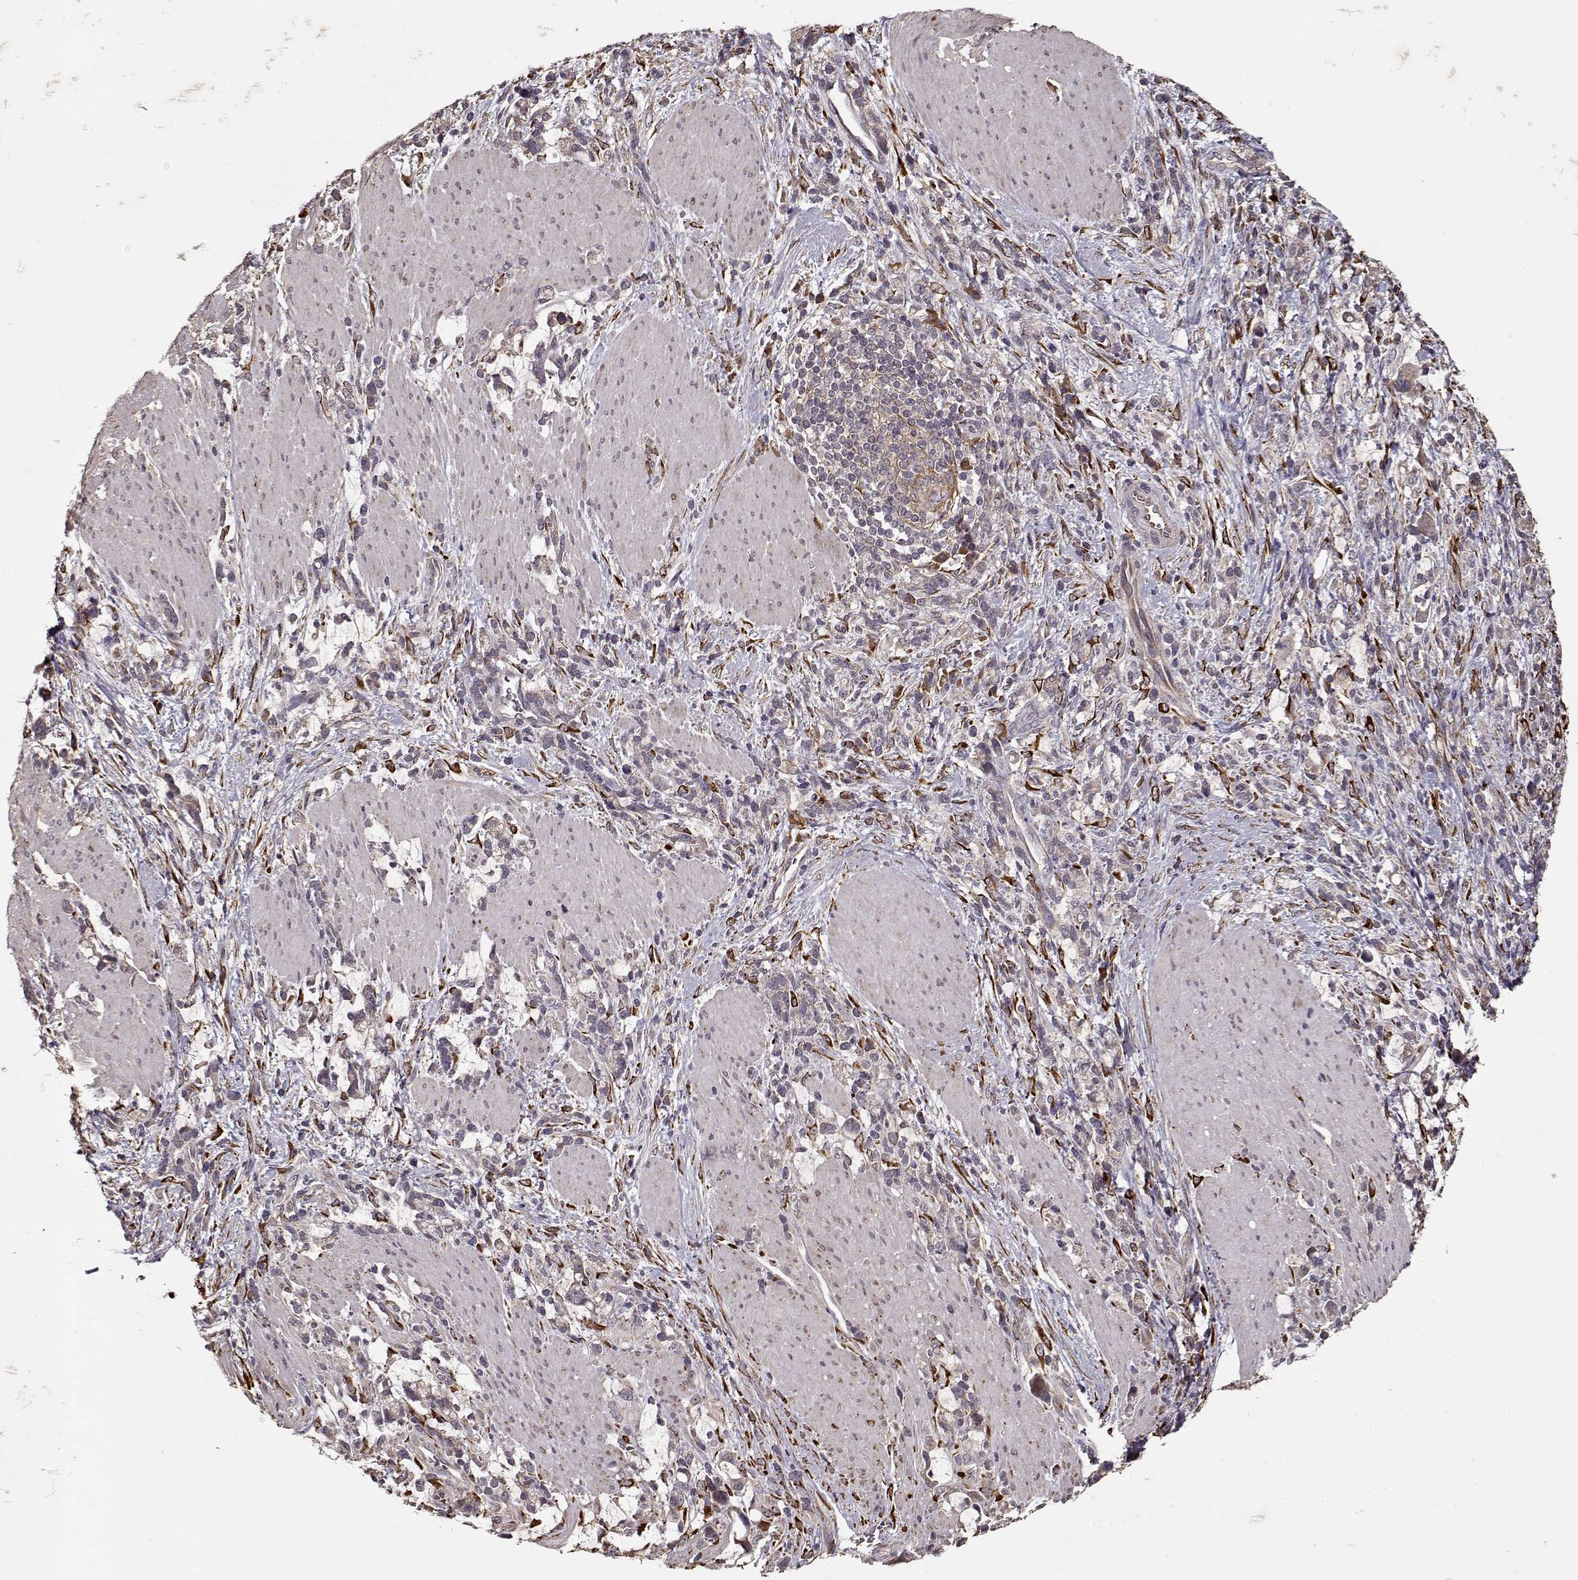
{"staining": {"intensity": "weak", "quantity": ">75%", "location": "cytoplasmic/membranous"}, "tissue": "stomach cancer", "cell_type": "Tumor cells", "image_type": "cancer", "snomed": [{"axis": "morphology", "description": "Adenocarcinoma, NOS"}, {"axis": "topography", "description": "Stomach"}], "caption": "High-magnification brightfield microscopy of adenocarcinoma (stomach) stained with DAB (brown) and counterstained with hematoxylin (blue). tumor cells exhibit weak cytoplasmic/membranous staining is appreciated in about>75% of cells.", "gene": "IMMP1L", "patient": {"sex": "female", "age": 57}}